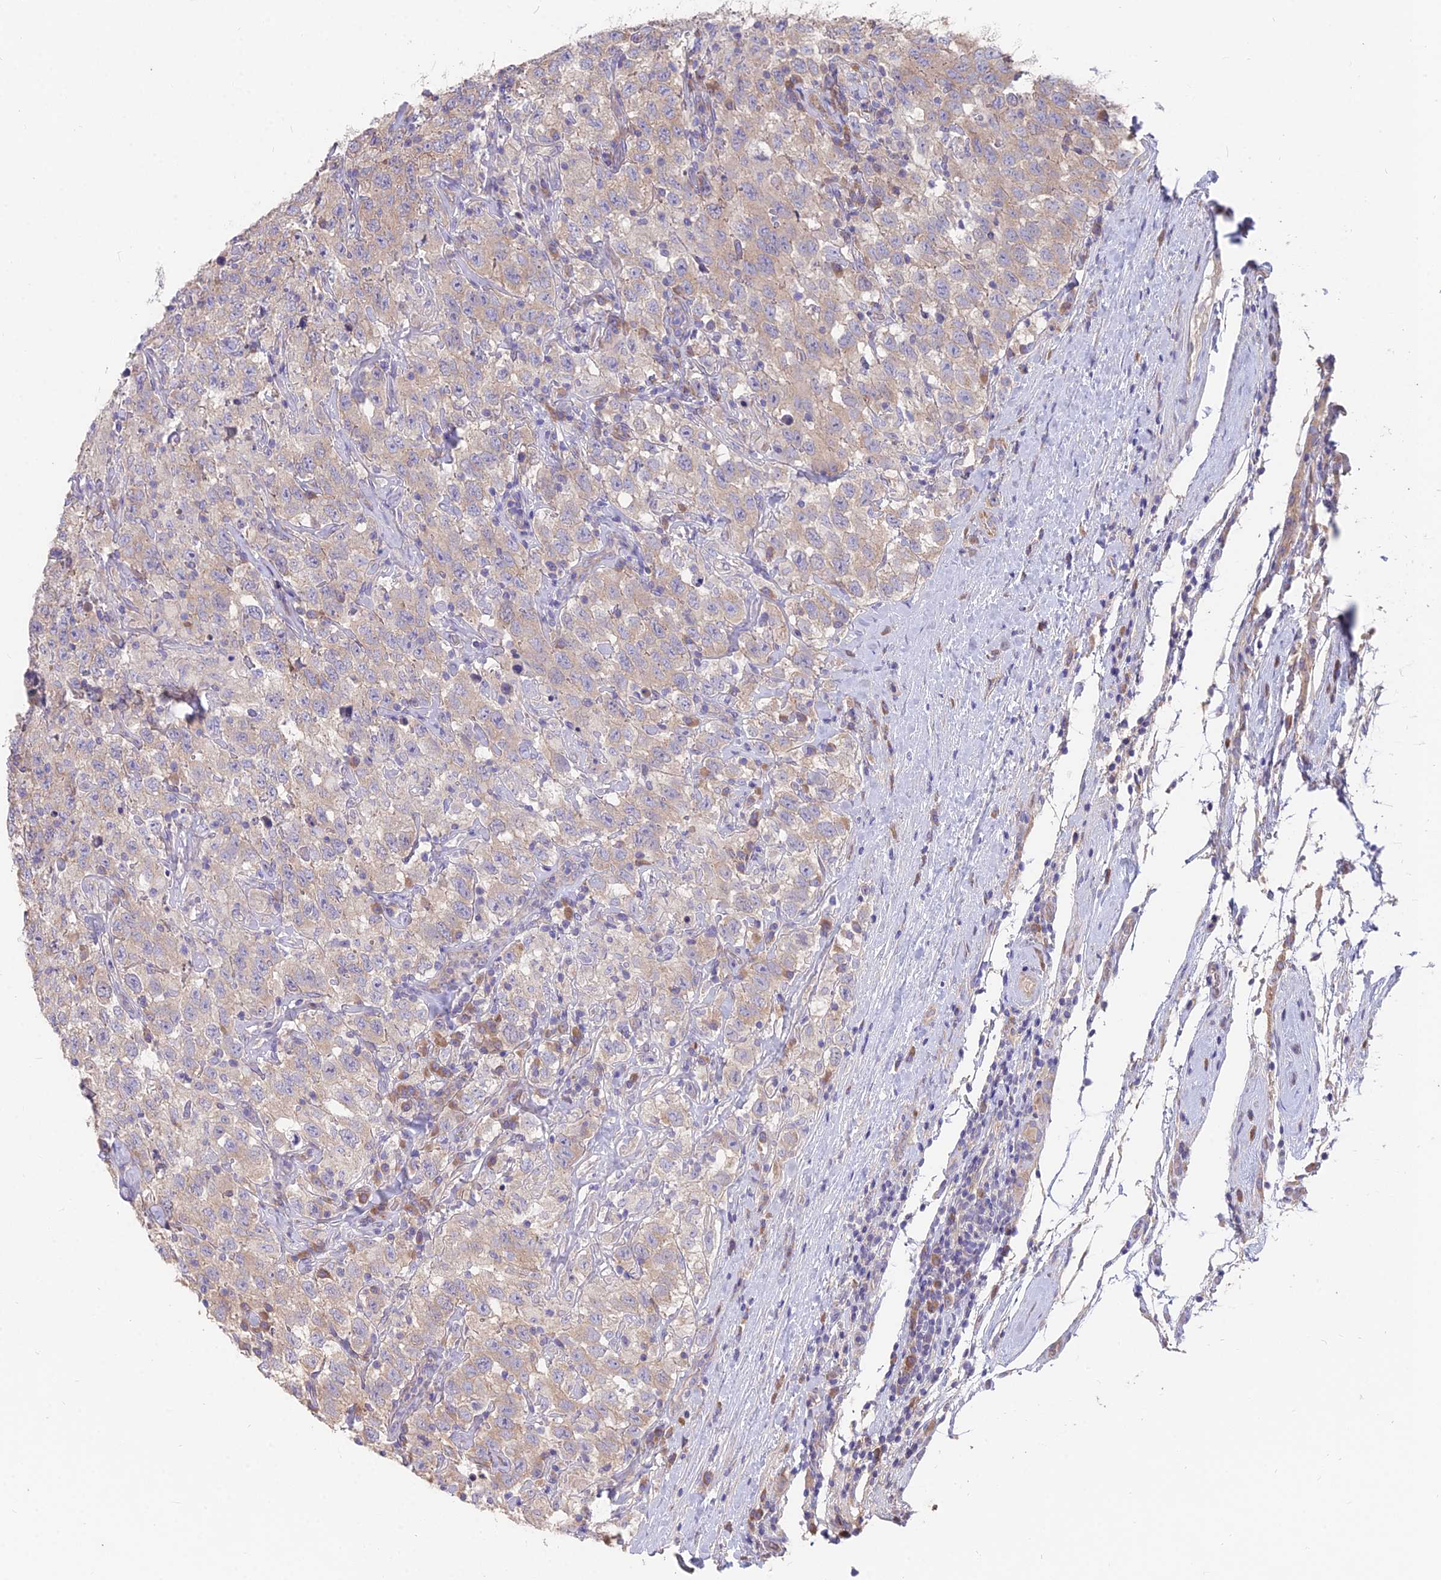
{"staining": {"intensity": "negative", "quantity": "none", "location": "none"}, "tissue": "testis cancer", "cell_type": "Tumor cells", "image_type": "cancer", "snomed": [{"axis": "morphology", "description": "Seminoma, NOS"}, {"axis": "topography", "description": "Testis"}], "caption": "A histopathology image of human testis cancer is negative for staining in tumor cells. (DAB IHC, high magnification).", "gene": "FAM168B", "patient": {"sex": "male", "age": 41}}